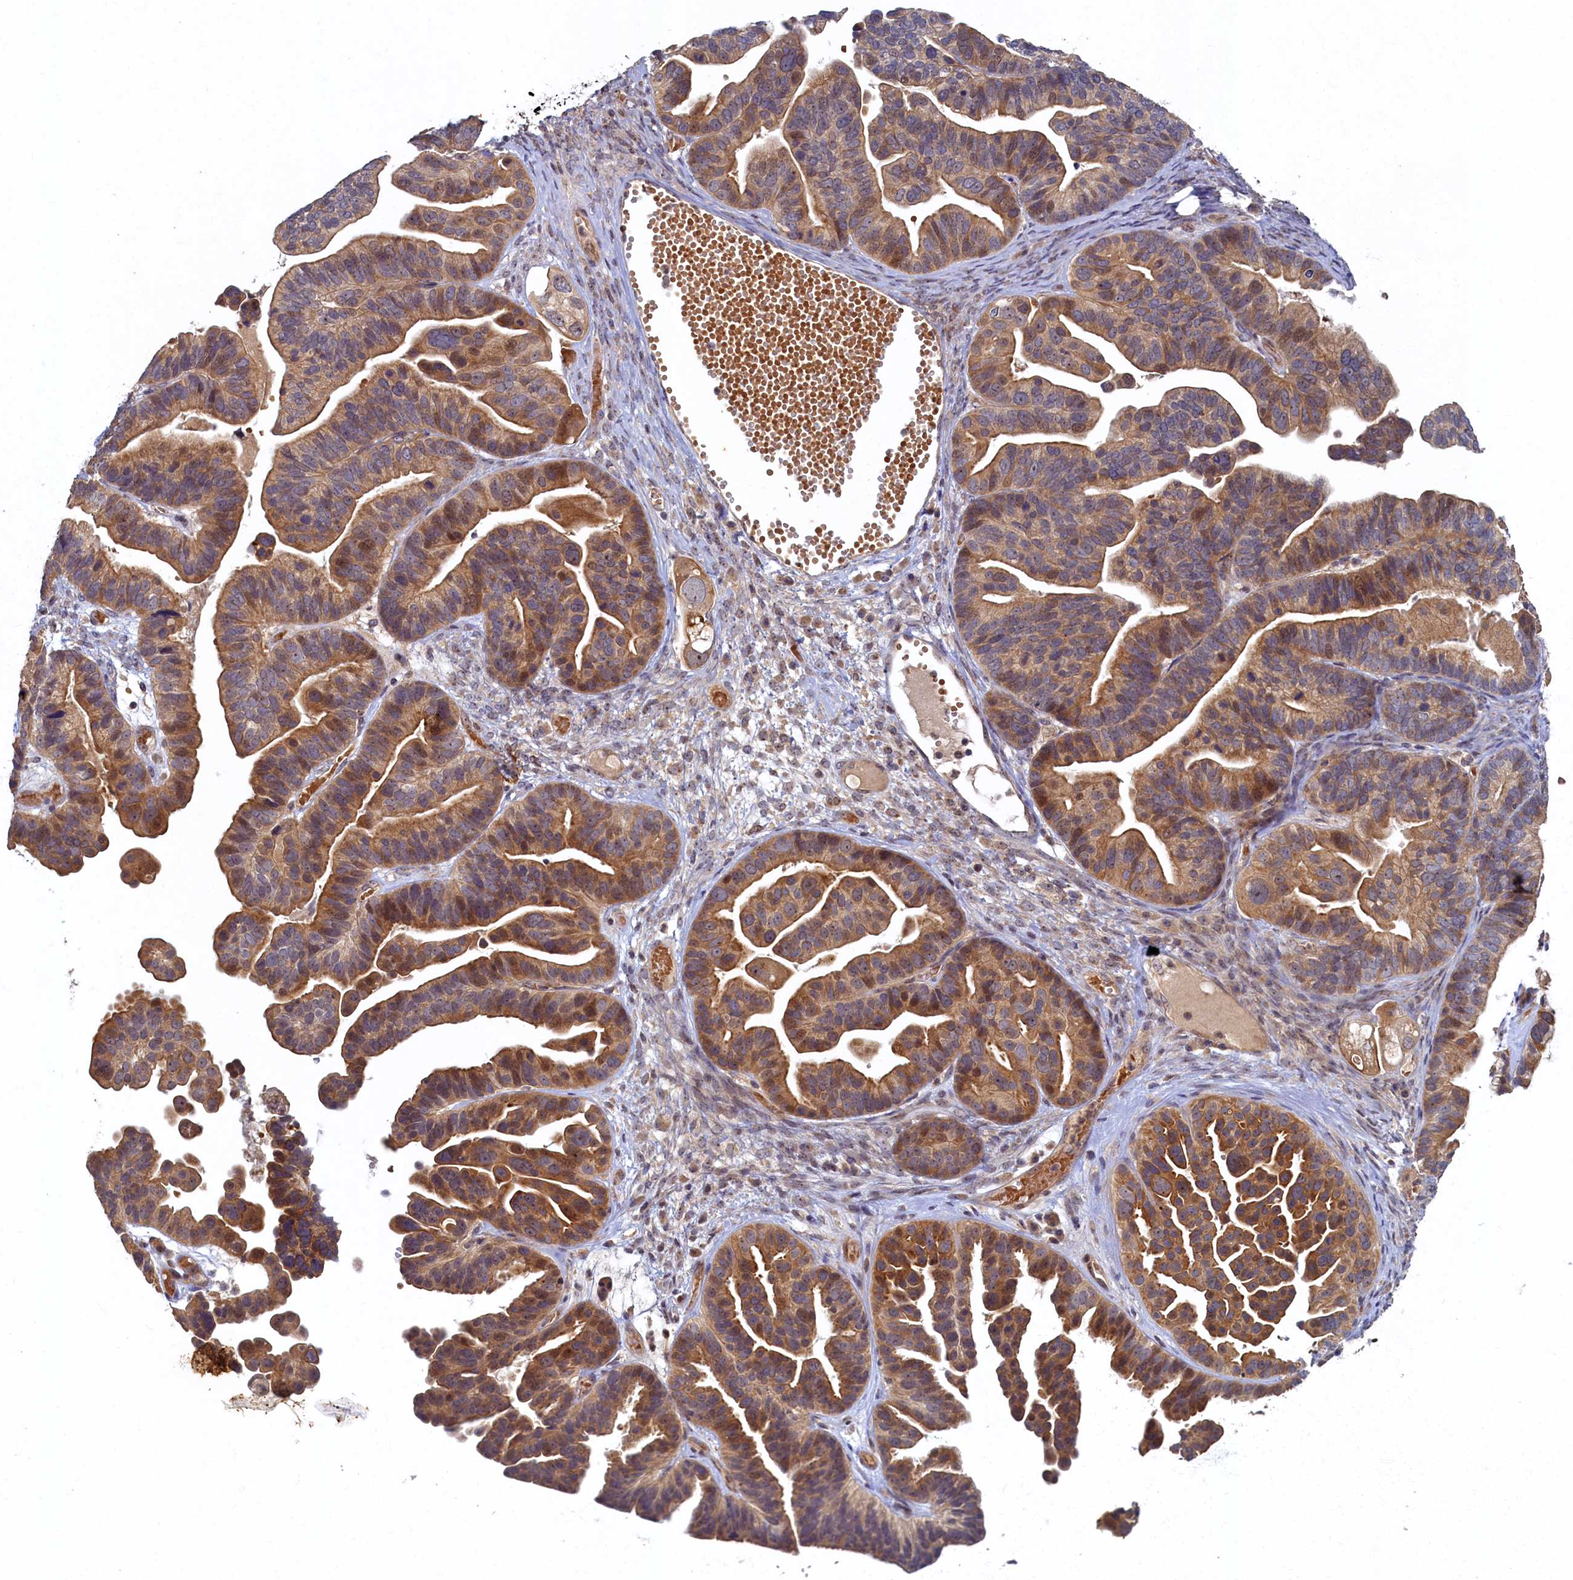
{"staining": {"intensity": "moderate", "quantity": ">75%", "location": "cytoplasmic/membranous,nuclear"}, "tissue": "ovarian cancer", "cell_type": "Tumor cells", "image_type": "cancer", "snomed": [{"axis": "morphology", "description": "Cystadenocarcinoma, serous, NOS"}, {"axis": "topography", "description": "Ovary"}], "caption": "Human serous cystadenocarcinoma (ovarian) stained with a protein marker displays moderate staining in tumor cells.", "gene": "CEP20", "patient": {"sex": "female", "age": 56}}